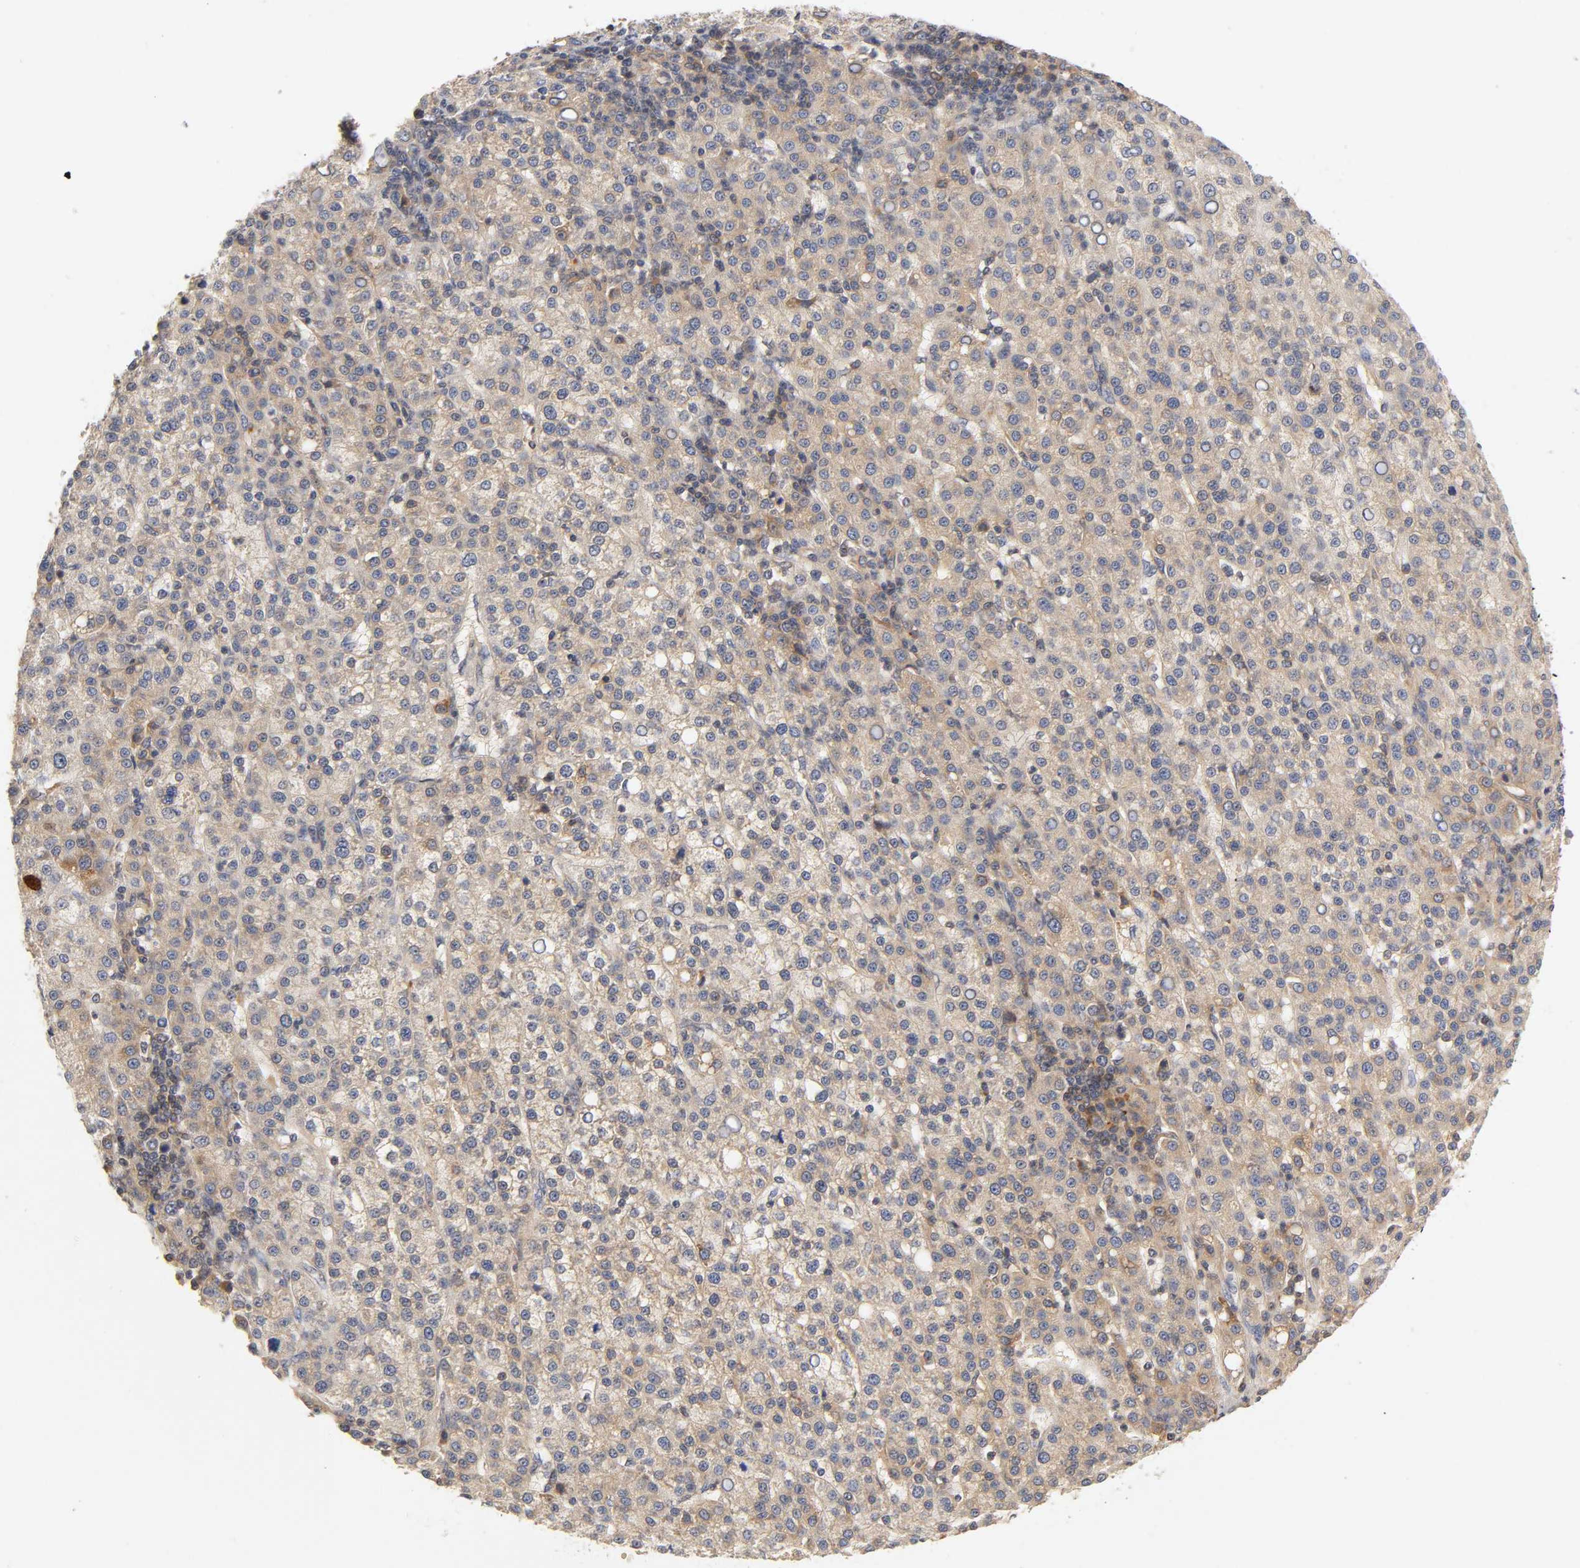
{"staining": {"intensity": "weak", "quantity": ">75%", "location": "cytoplasmic/membranous"}, "tissue": "liver cancer", "cell_type": "Tumor cells", "image_type": "cancer", "snomed": [{"axis": "morphology", "description": "Carcinoma, Hepatocellular, NOS"}, {"axis": "topography", "description": "Liver"}], "caption": "Liver cancer stained for a protein (brown) demonstrates weak cytoplasmic/membranous positive staining in about >75% of tumor cells.", "gene": "RHOA", "patient": {"sex": "female", "age": 58}}